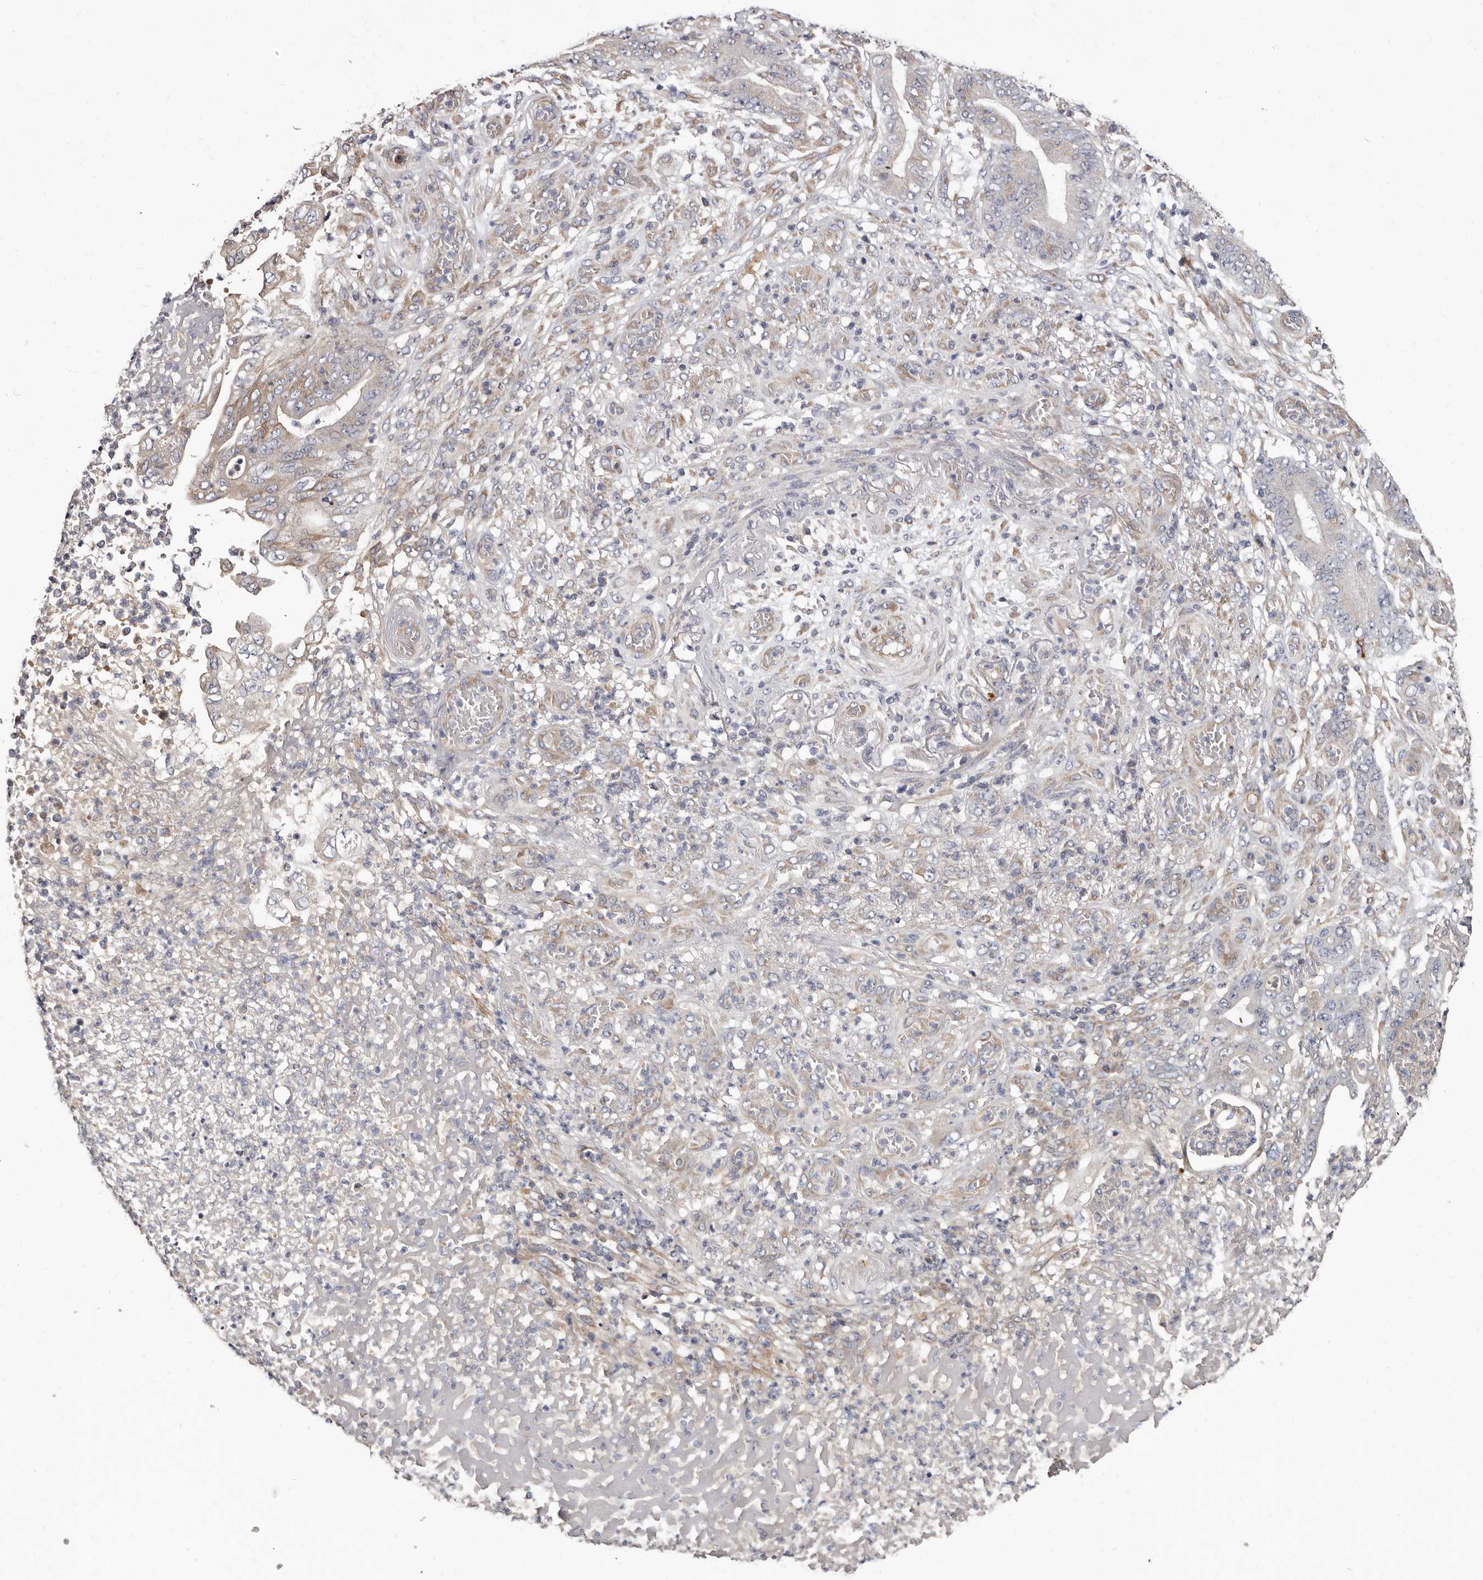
{"staining": {"intensity": "negative", "quantity": "none", "location": "none"}, "tissue": "stomach cancer", "cell_type": "Tumor cells", "image_type": "cancer", "snomed": [{"axis": "morphology", "description": "Adenocarcinoma, NOS"}, {"axis": "topography", "description": "Stomach"}], "caption": "Histopathology image shows no protein expression in tumor cells of stomach cancer tissue.", "gene": "ASIC5", "patient": {"sex": "female", "age": 73}}